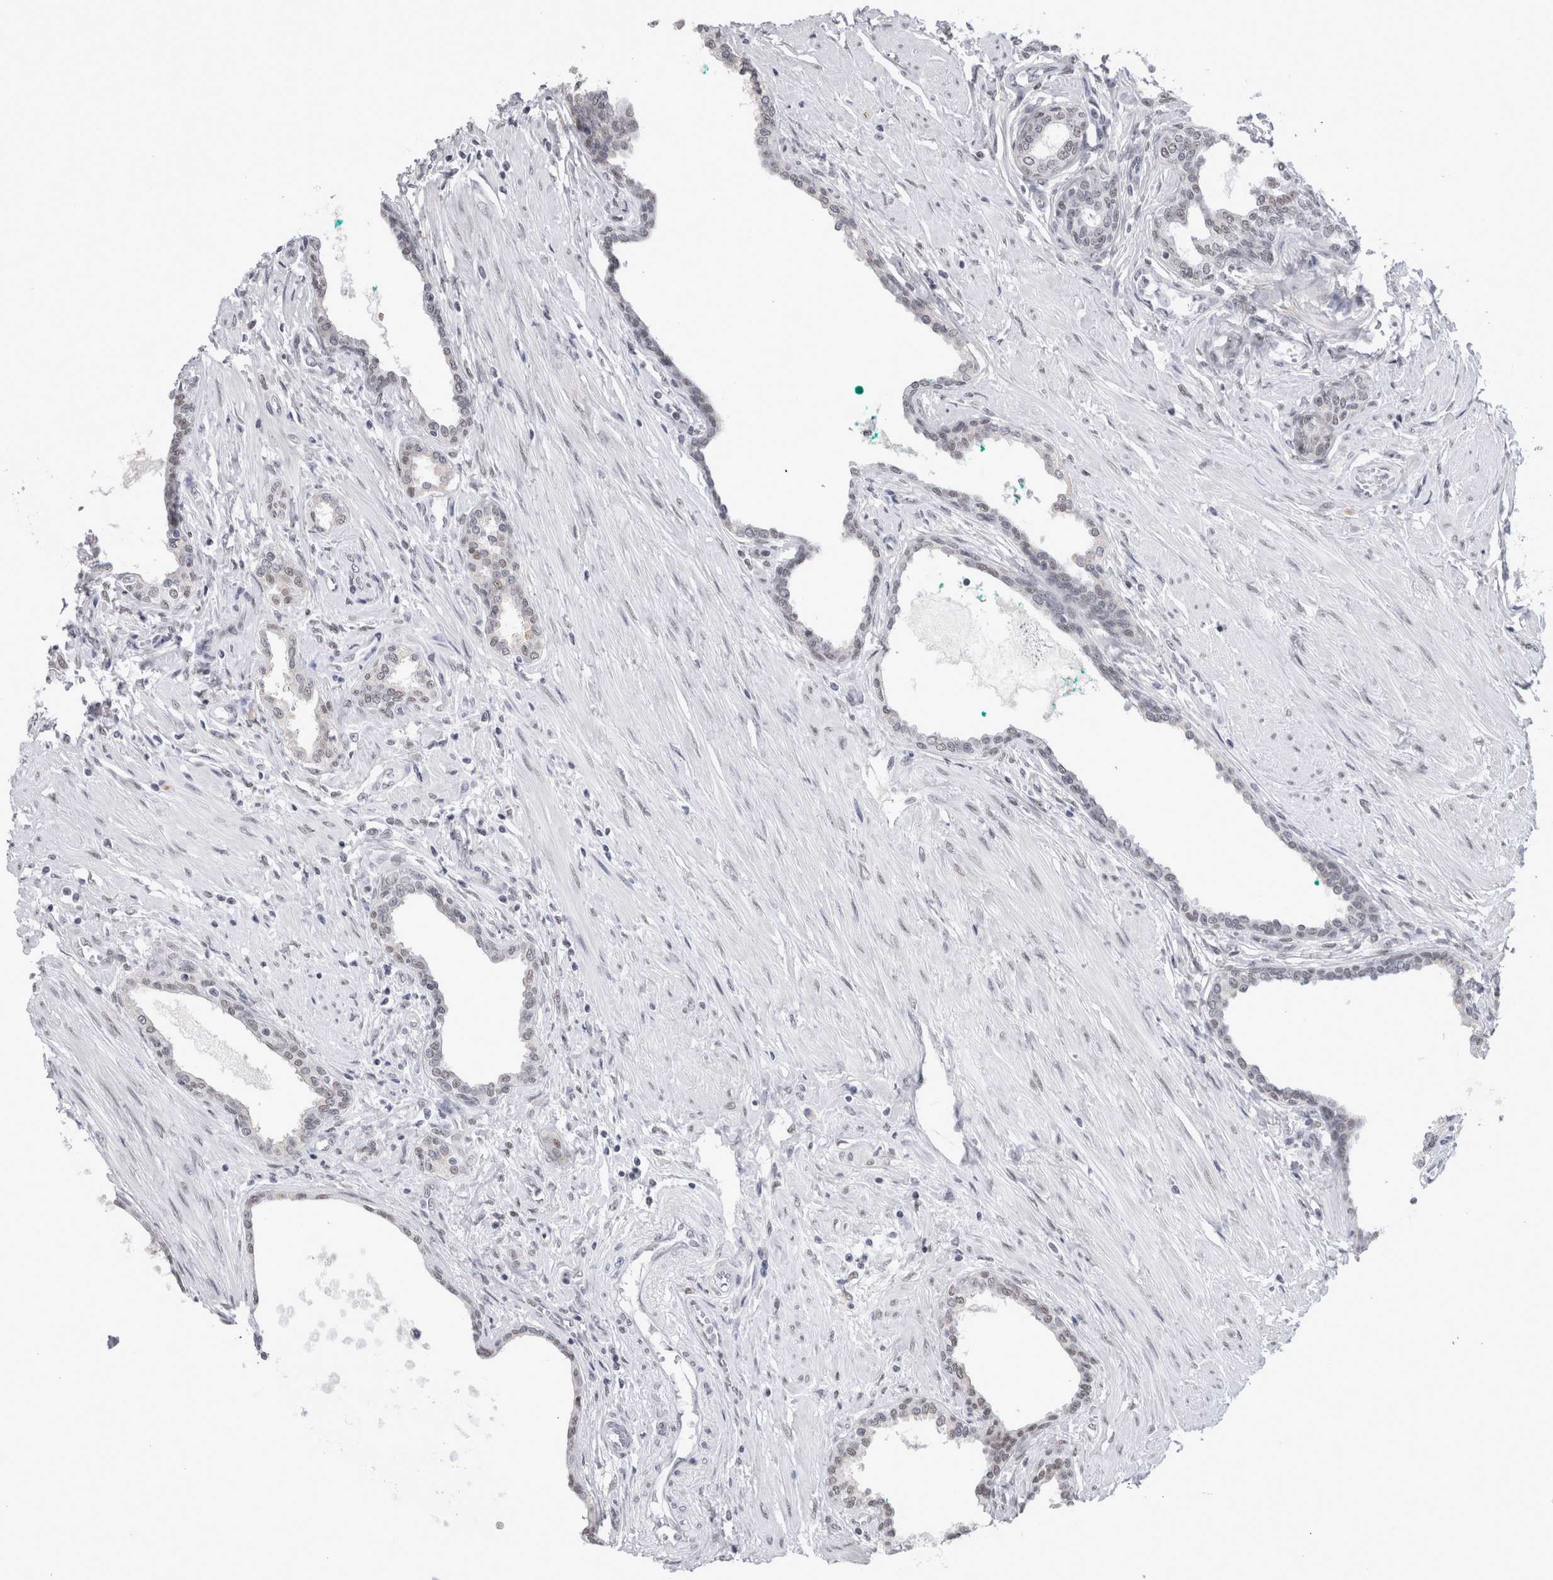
{"staining": {"intensity": "weak", "quantity": "<25%", "location": "nuclear"}, "tissue": "prostate cancer", "cell_type": "Tumor cells", "image_type": "cancer", "snomed": [{"axis": "morphology", "description": "Adenocarcinoma, High grade"}, {"axis": "topography", "description": "Prostate"}], "caption": "Human adenocarcinoma (high-grade) (prostate) stained for a protein using immunohistochemistry displays no expression in tumor cells.", "gene": "API5", "patient": {"sex": "male", "age": 52}}